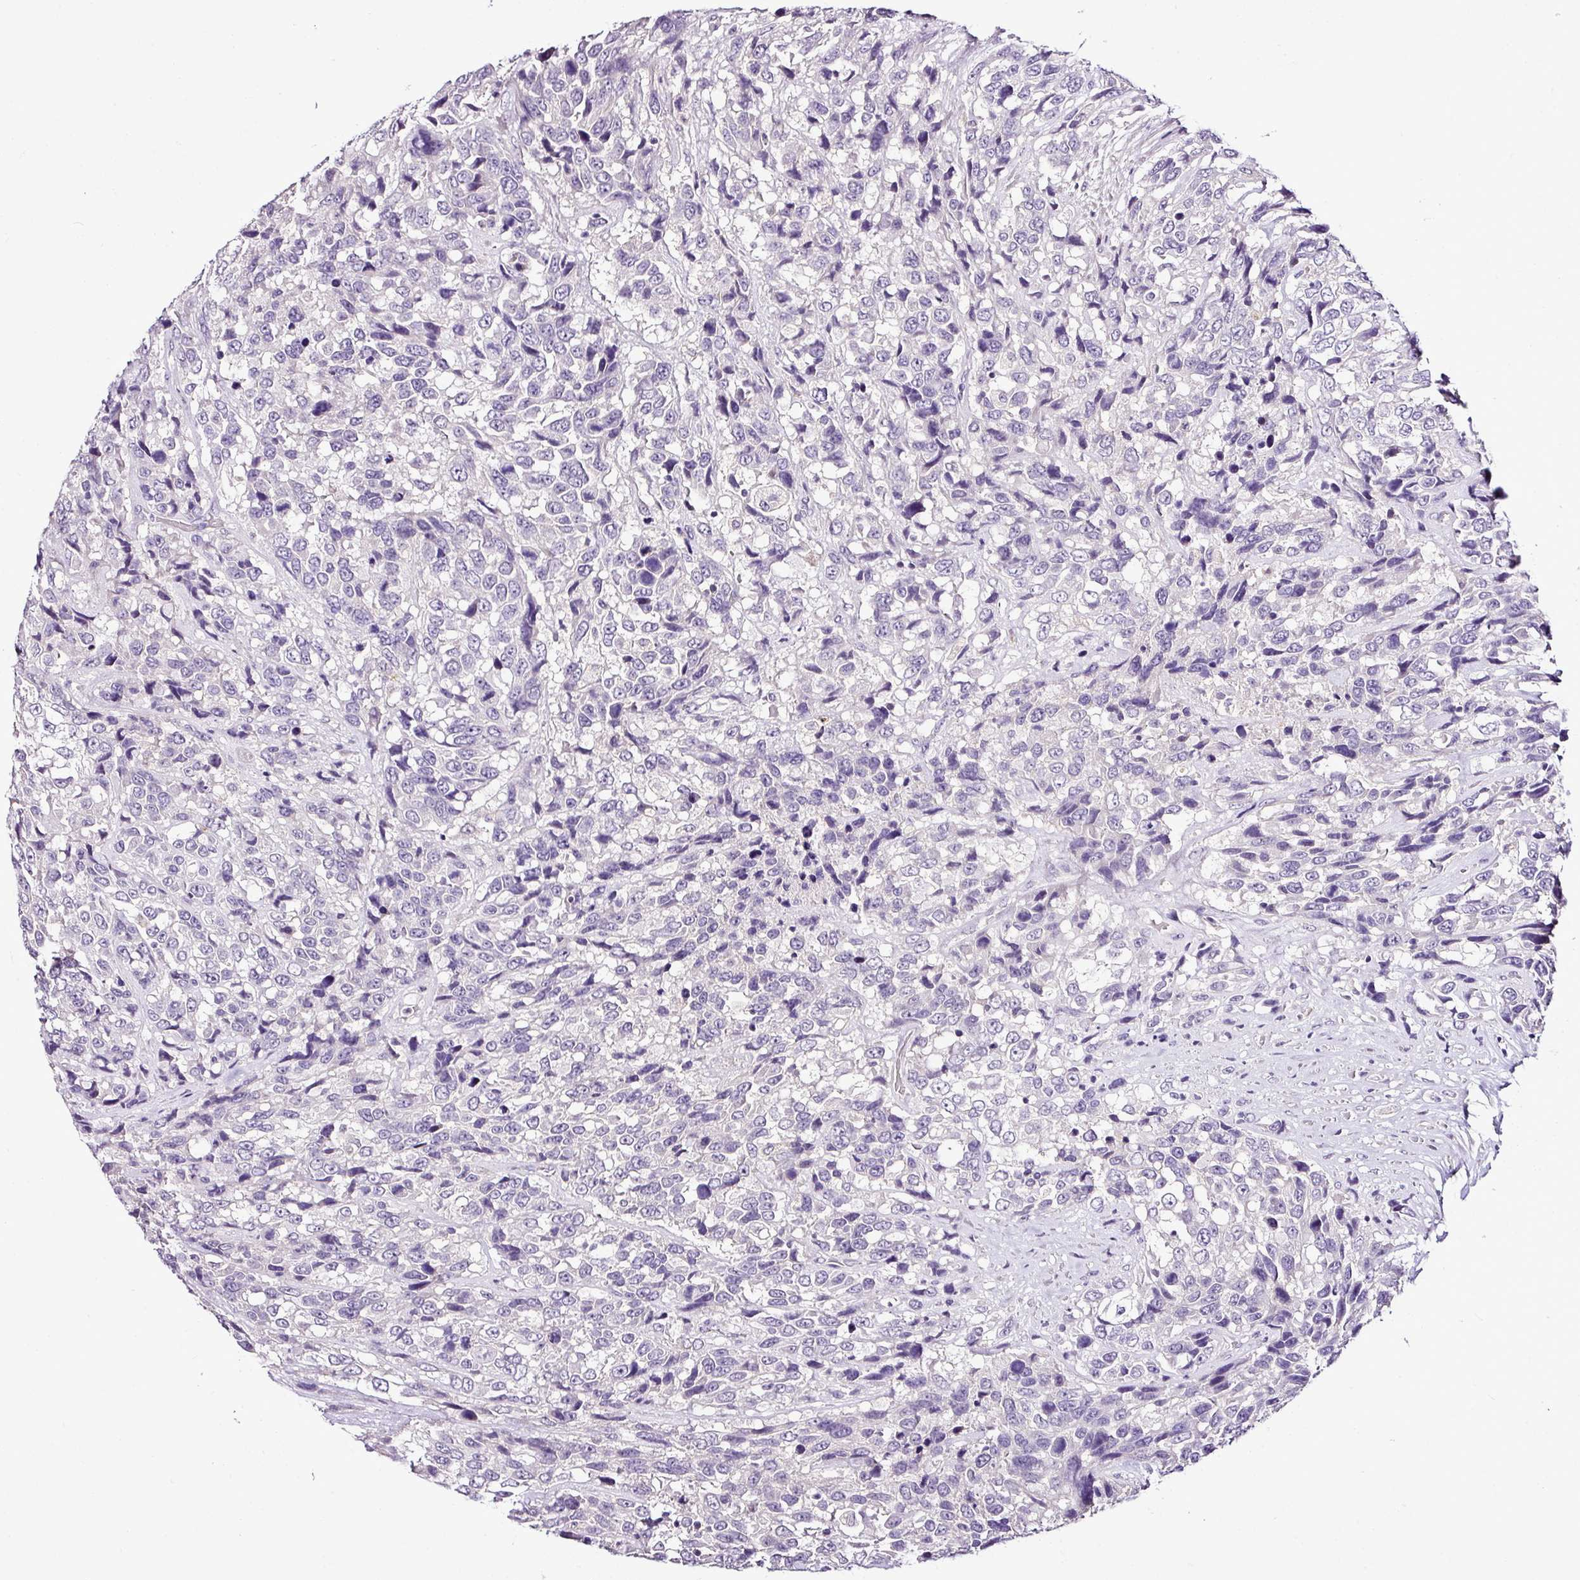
{"staining": {"intensity": "negative", "quantity": "none", "location": "none"}, "tissue": "urothelial cancer", "cell_type": "Tumor cells", "image_type": "cancer", "snomed": [{"axis": "morphology", "description": "Urothelial carcinoma, High grade"}, {"axis": "topography", "description": "Urinary bladder"}], "caption": "Immunohistochemistry image of neoplastic tissue: human urothelial cancer stained with DAB shows no significant protein expression in tumor cells. Nuclei are stained in blue.", "gene": "ESR1", "patient": {"sex": "female", "age": 70}}